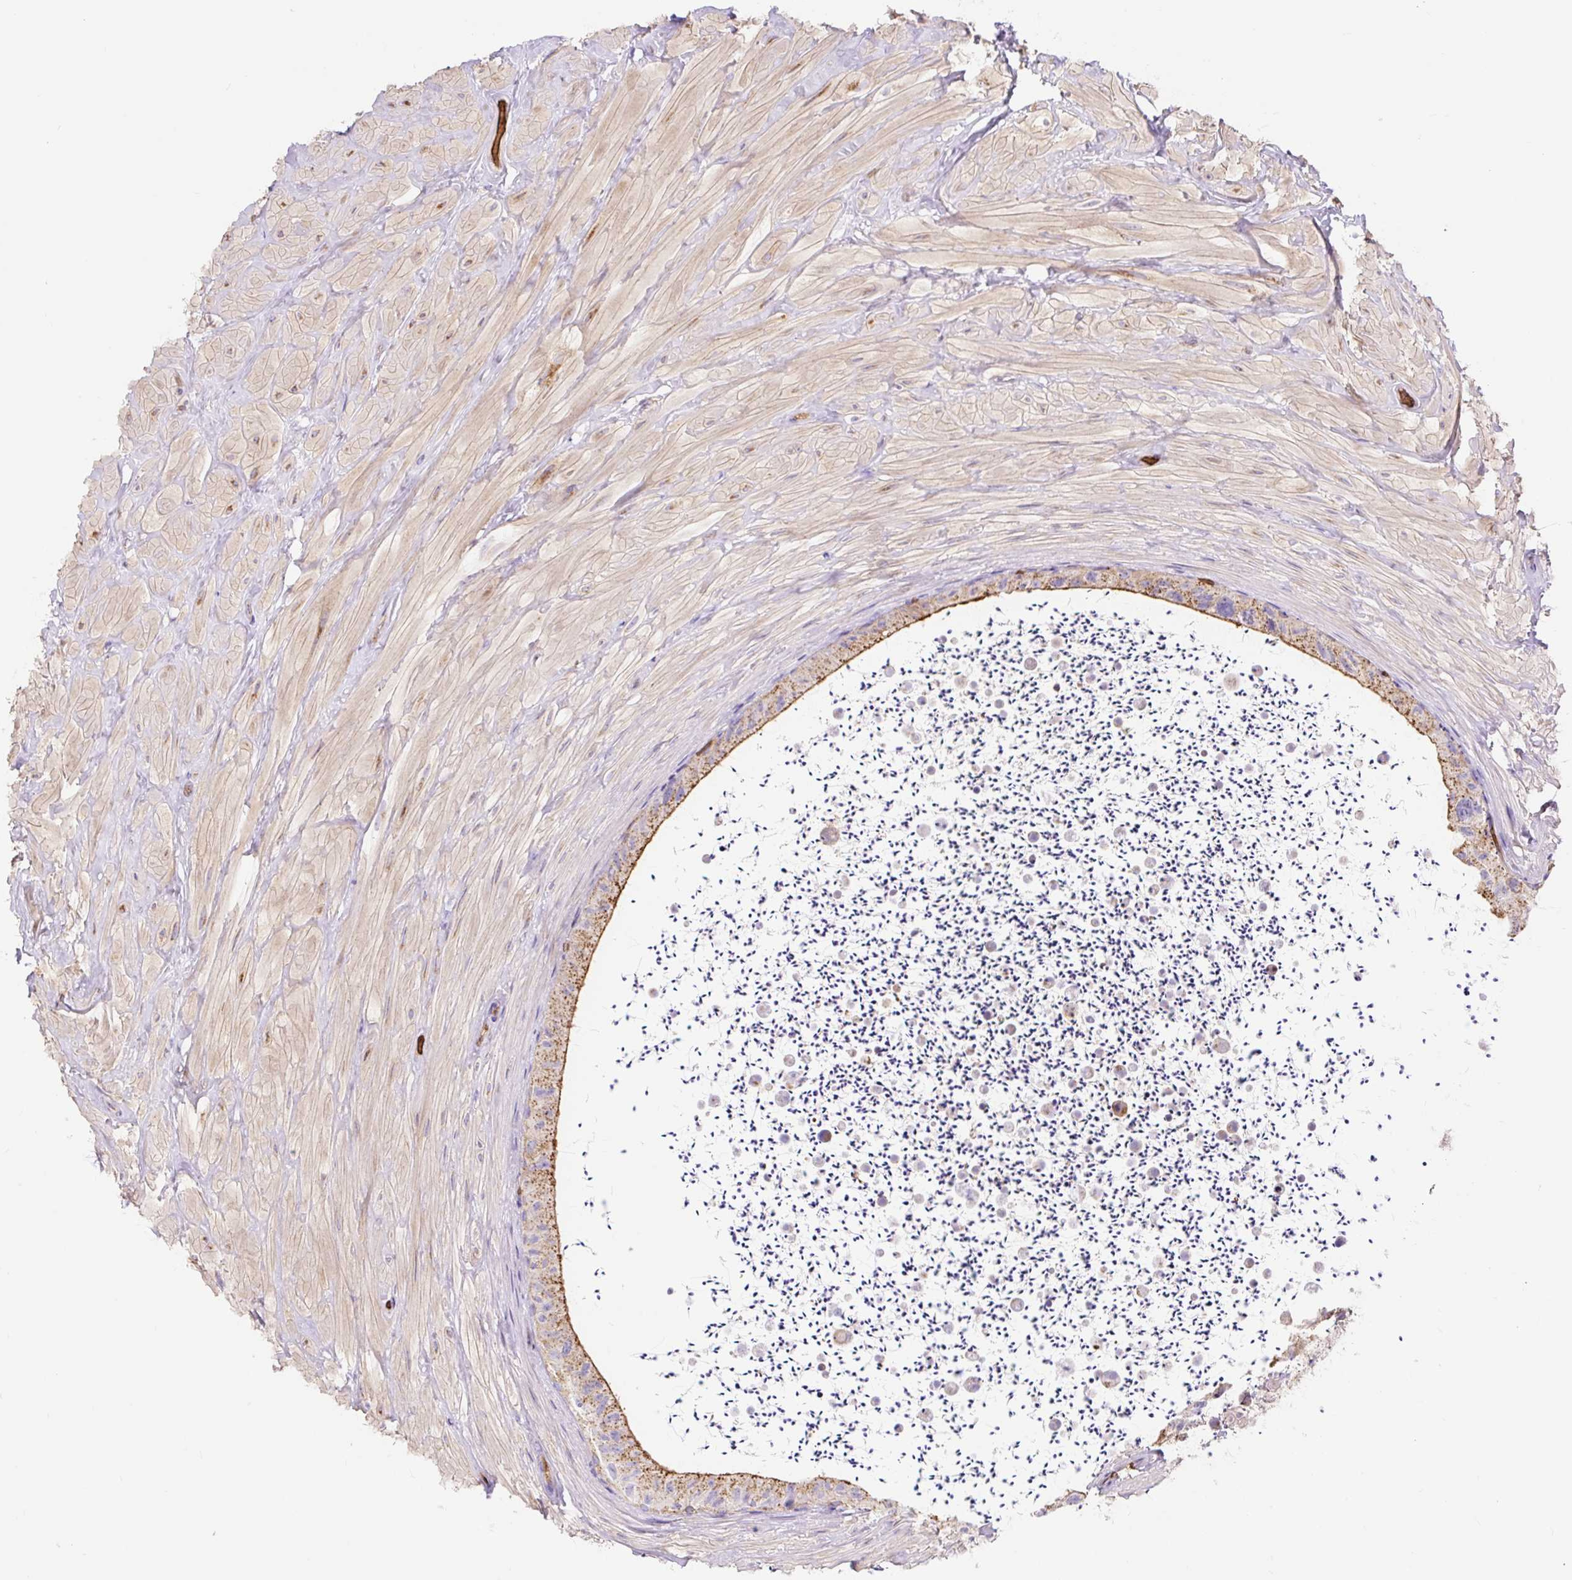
{"staining": {"intensity": "strong", "quantity": "25%-75%", "location": "cytoplasmic/membranous"}, "tissue": "epididymis", "cell_type": "Glandular cells", "image_type": "normal", "snomed": [{"axis": "morphology", "description": "Normal tissue, NOS"}, {"axis": "topography", "description": "Epididymis"}, {"axis": "topography", "description": "Peripheral nerve tissue"}], "caption": "Protein expression analysis of benign human epididymis reveals strong cytoplasmic/membranous staining in approximately 25%-75% of glandular cells. The staining was performed using DAB (3,3'-diaminobenzidine) to visualize the protein expression in brown, while the nuclei were stained in blue with hematoxylin (Magnification: 20x).", "gene": "HIP1R", "patient": {"sex": "male", "age": 32}}